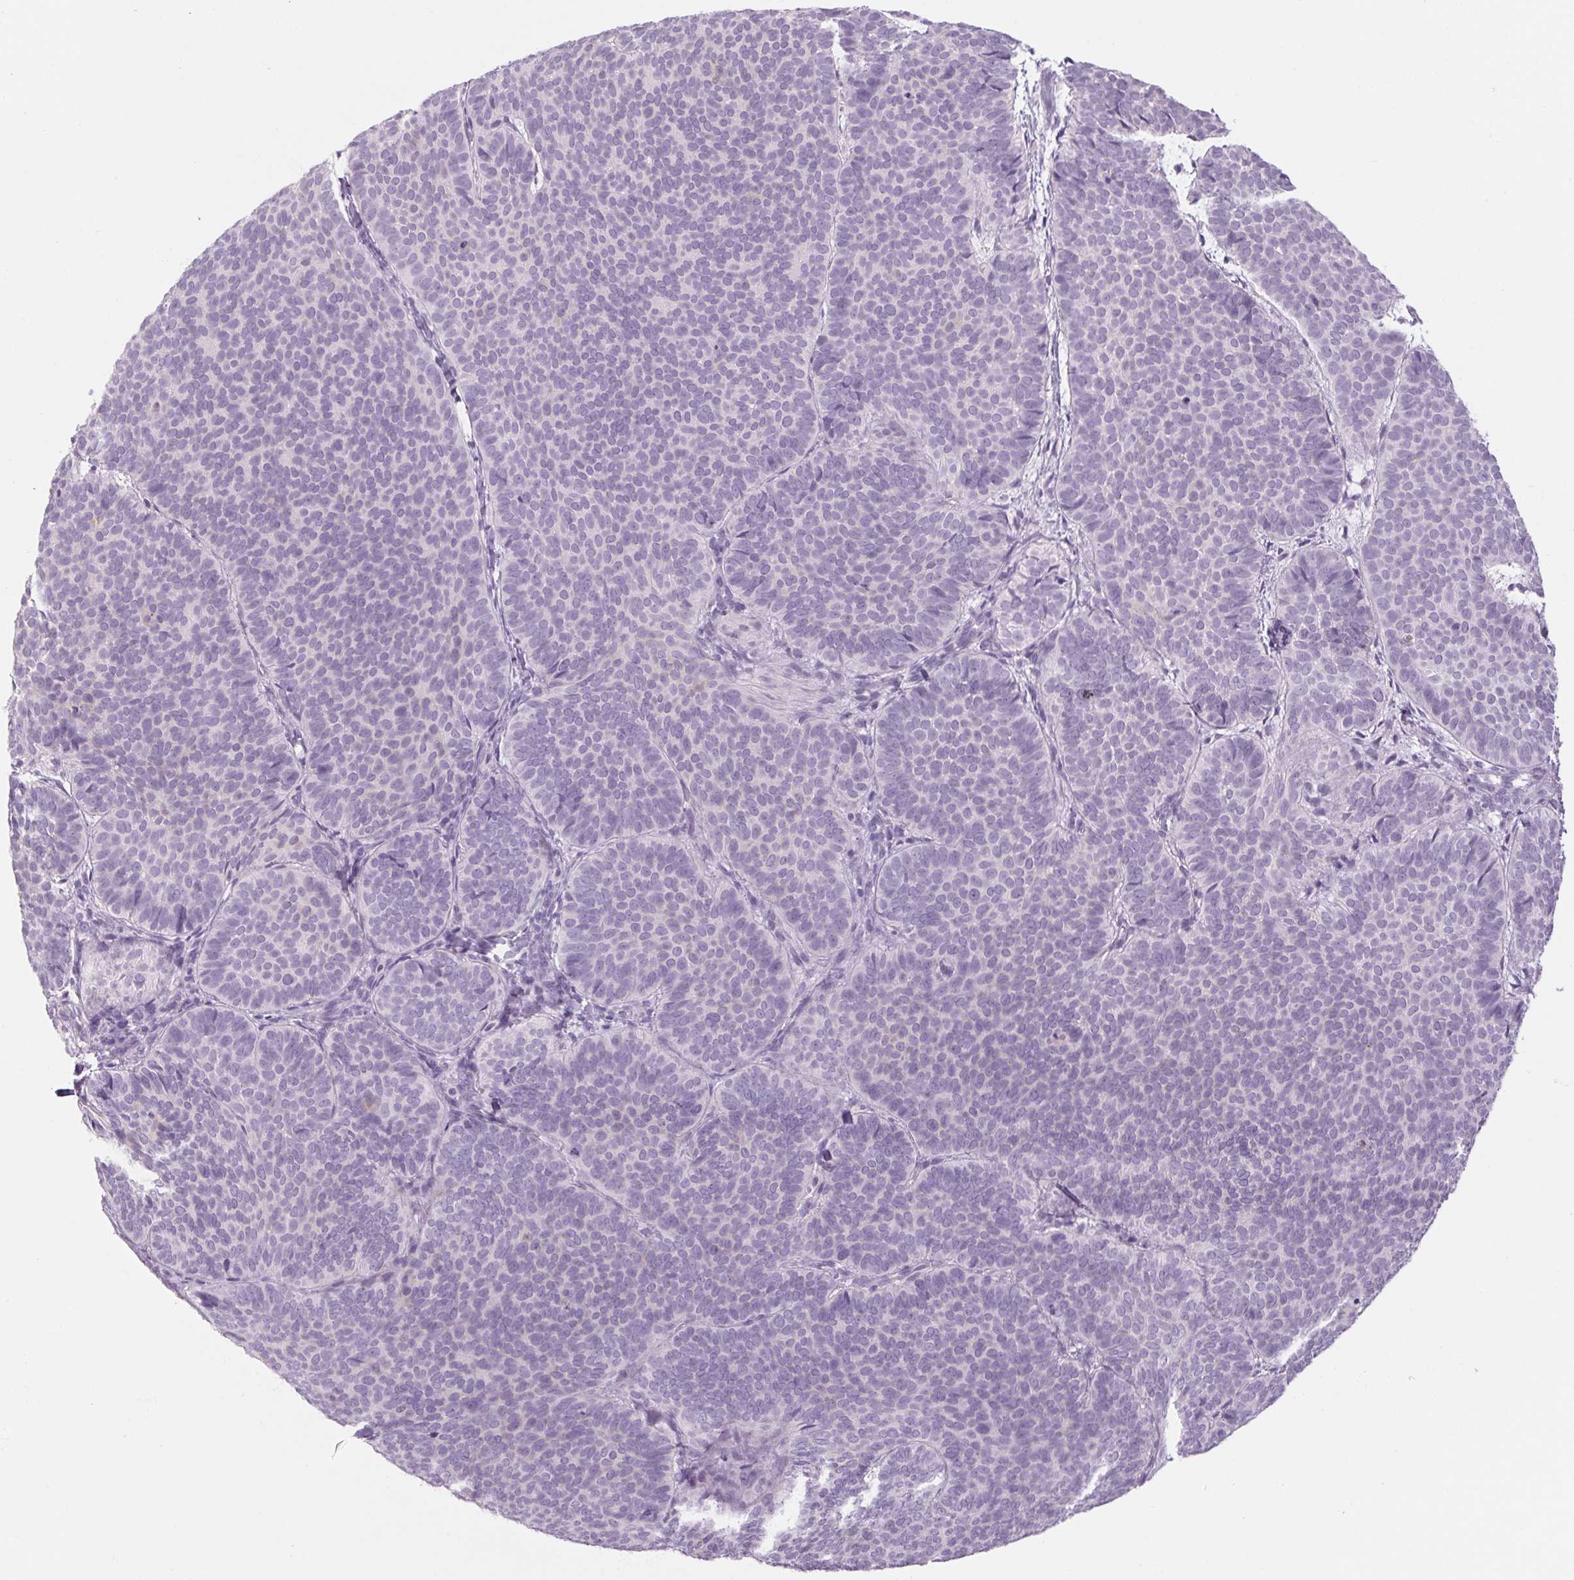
{"staining": {"intensity": "negative", "quantity": "none", "location": "none"}, "tissue": "skin cancer", "cell_type": "Tumor cells", "image_type": "cancer", "snomed": [{"axis": "morphology", "description": "Basal cell carcinoma"}, {"axis": "topography", "description": "Skin"}], "caption": "Immunohistochemical staining of human skin cancer (basal cell carcinoma) reveals no significant staining in tumor cells. Brightfield microscopy of IHC stained with DAB (brown) and hematoxylin (blue), captured at high magnification.", "gene": "RPTN", "patient": {"sex": "male", "age": 57}}